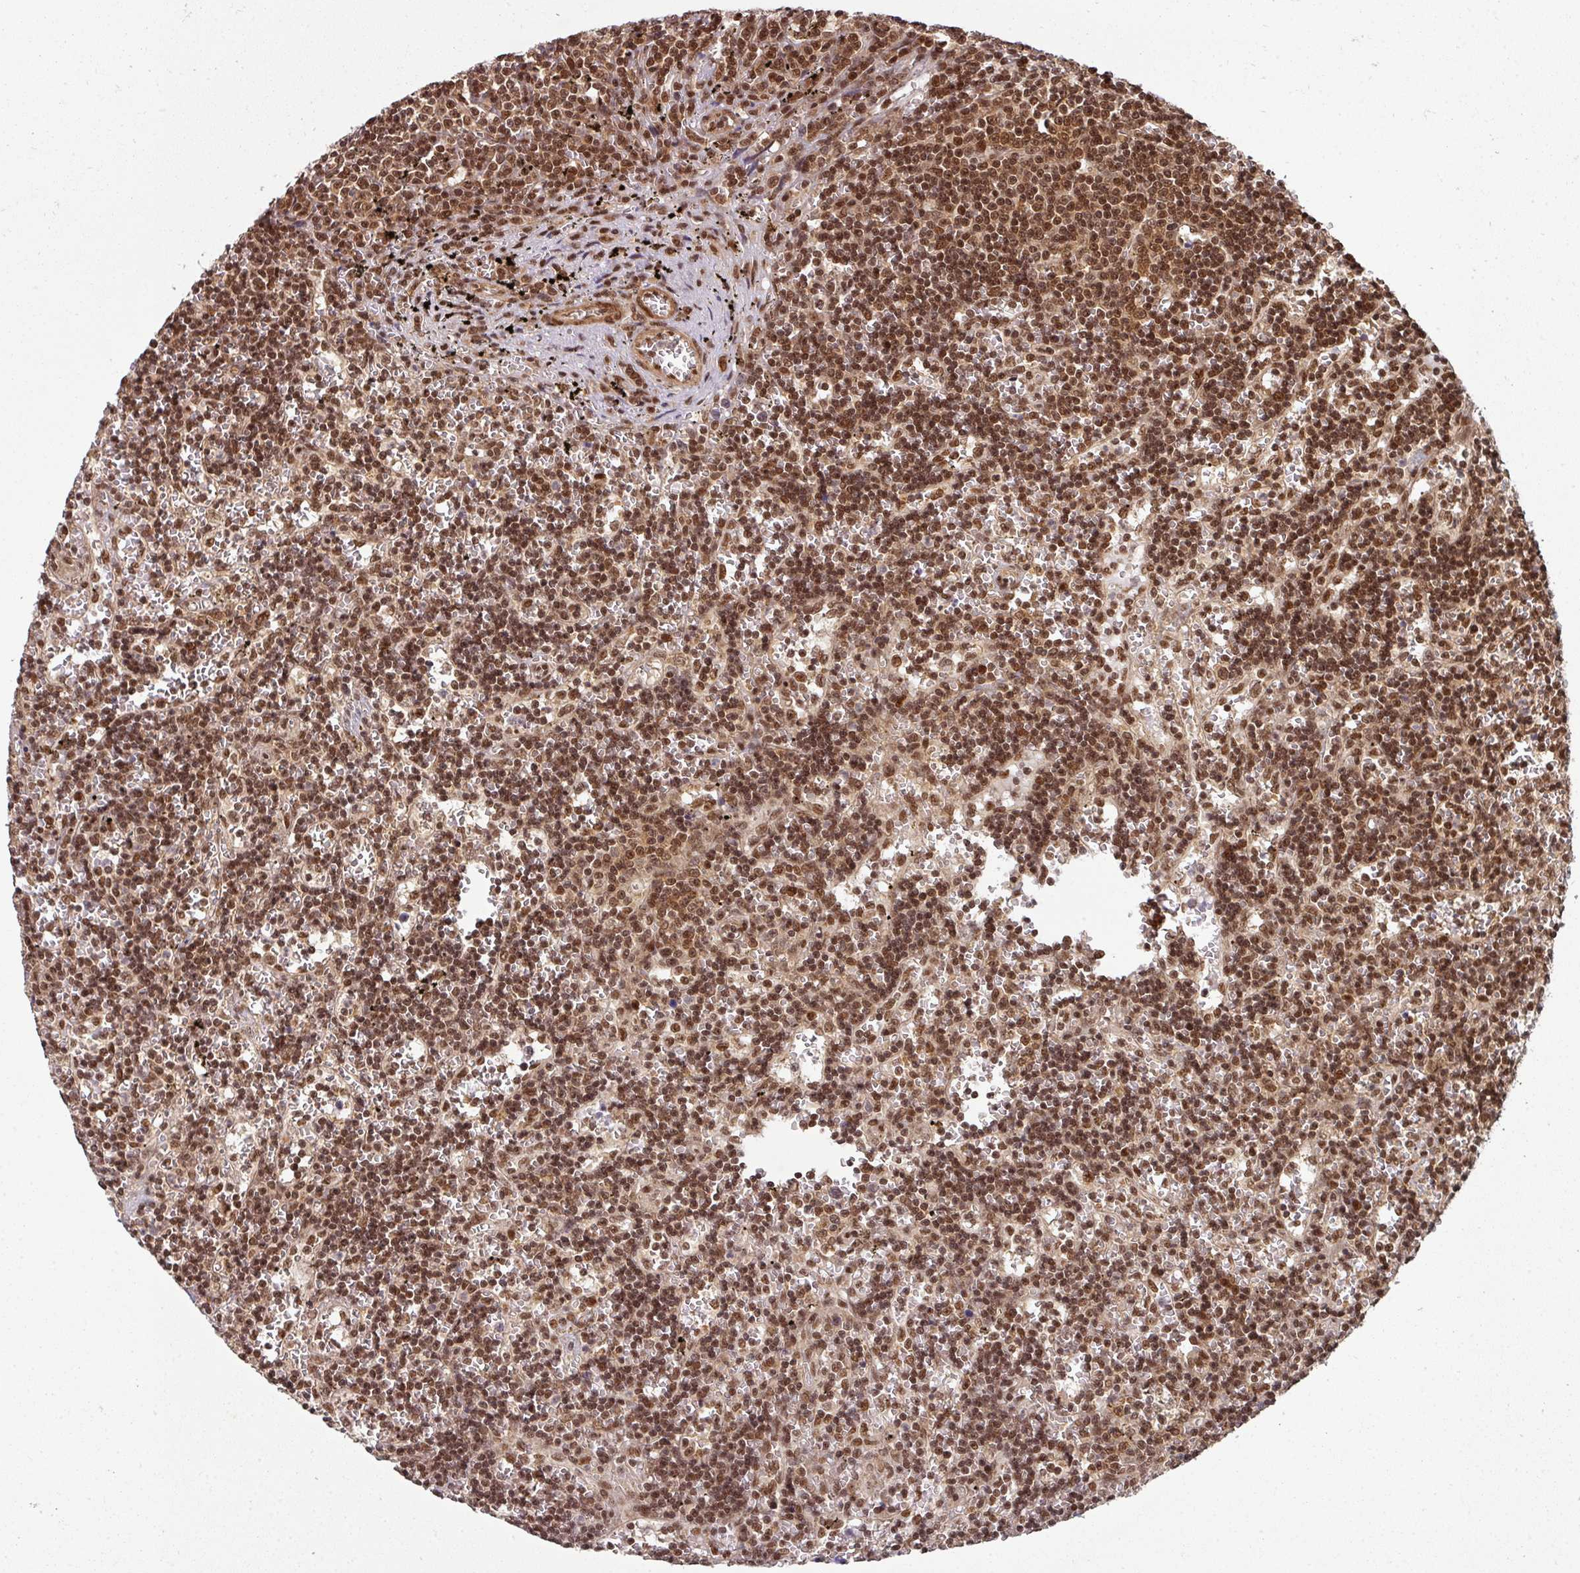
{"staining": {"intensity": "moderate", "quantity": ">75%", "location": "nuclear"}, "tissue": "lymphoma", "cell_type": "Tumor cells", "image_type": "cancer", "snomed": [{"axis": "morphology", "description": "Malignant lymphoma, non-Hodgkin's type, Low grade"}, {"axis": "topography", "description": "Spleen"}], "caption": "Moderate nuclear expression for a protein is appreciated in about >75% of tumor cells of lymphoma using immunohistochemistry.", "gene": "SIK3", "patient": {"sex": "male", "age": 60}}